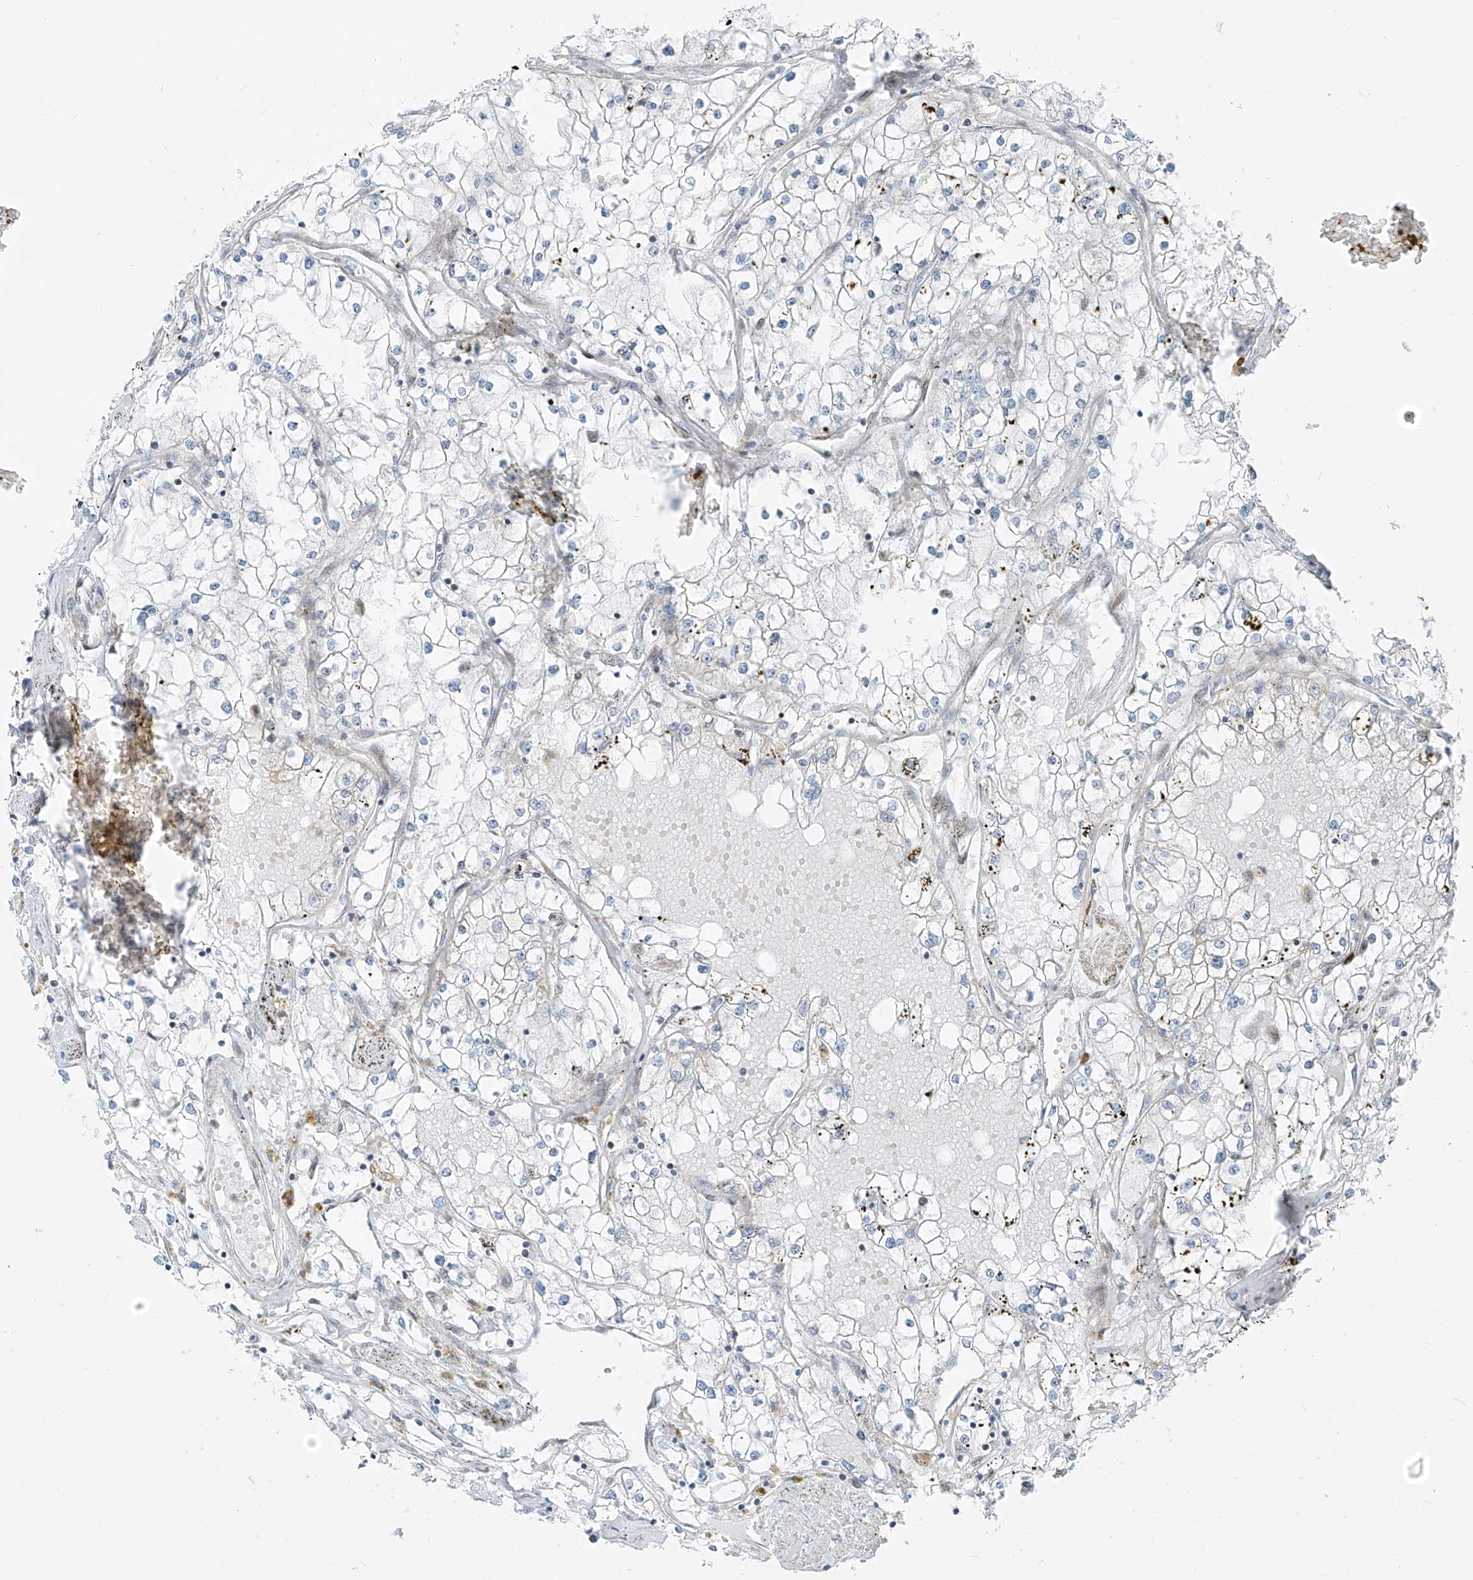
{"staining": {"intensity": "negative", "quantity": "none", "location": "none"}, "tissue": "renal cancer", "cell_type": "Tumor cells", "image_type": "cancer", "snomed": [{"axis": "morphology", "description": "Adenocarcinoma, NOS"}, {"axis": "topography", "description": "Kidney"}], "caption": "This is an immunohistochemistry image of human renal adenocarcinoma. There is no positivity in tumor cells.", "gene": "HIC2", "patient": {"sex": "male", "age": 56}}